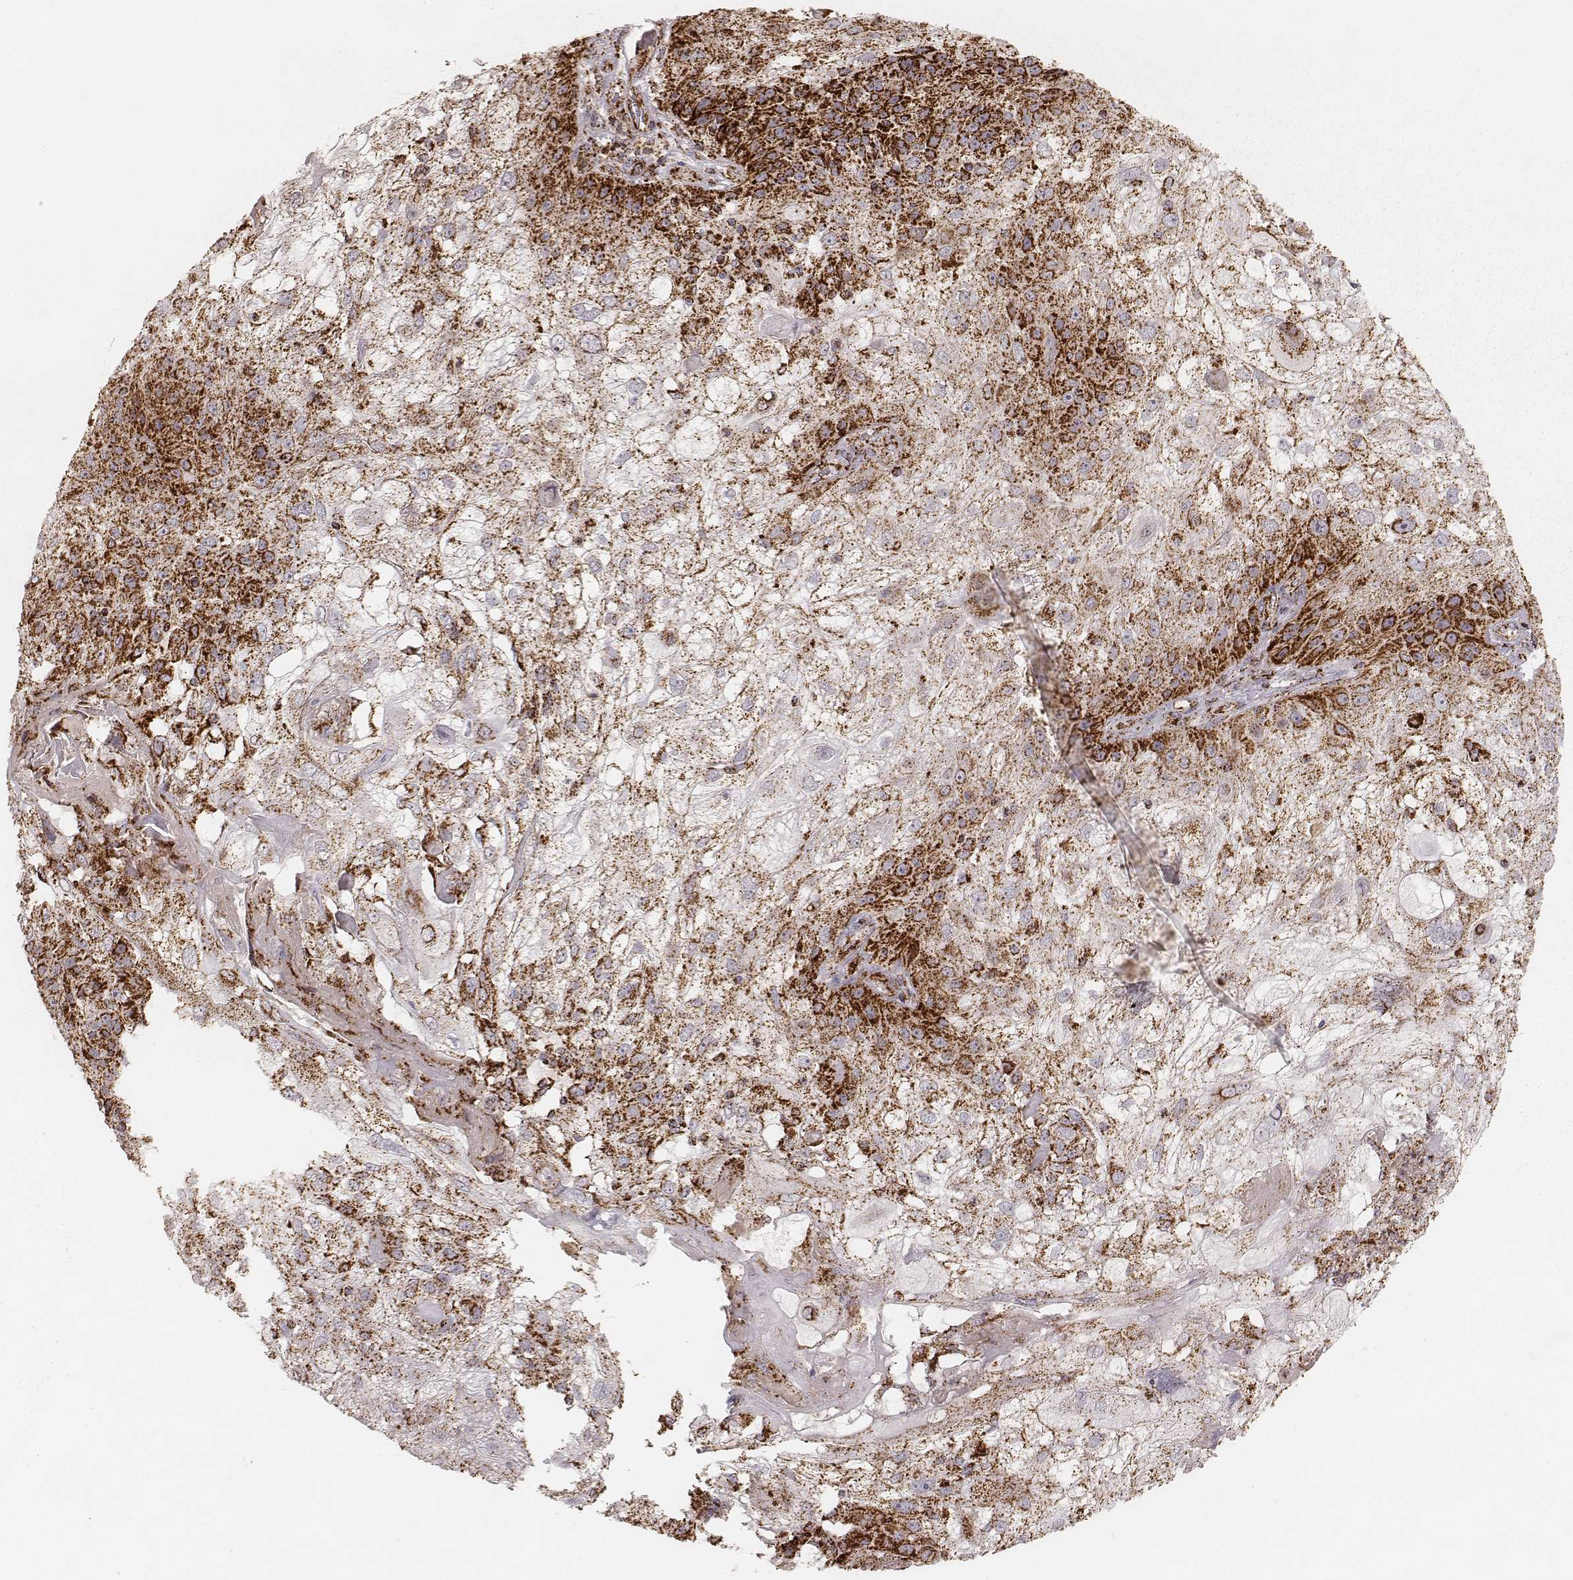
{"staining": {"intensity": "strong", "quantity": ">75%", "location": "cytoplasmic/membranous"}, "tissue": "skin cancer", "cell_type": "Tumor cells", "image_type": "cancer", "snomed": [{"axis": "morphology", "description": "Normal tissue, NOS"}, {"axis": "morphology", "description": "Squamous cell carcinoma, NOS"}, {"axis": "topography", "description": "Skin"}], "caption": "A brown stain highlights strong cytoplasmic/membranous positivity of a protein in squamous cell carcinoma (skin) tumor cells.", "gene": "CS", "patient": {"sex": "female", "age": 83}}